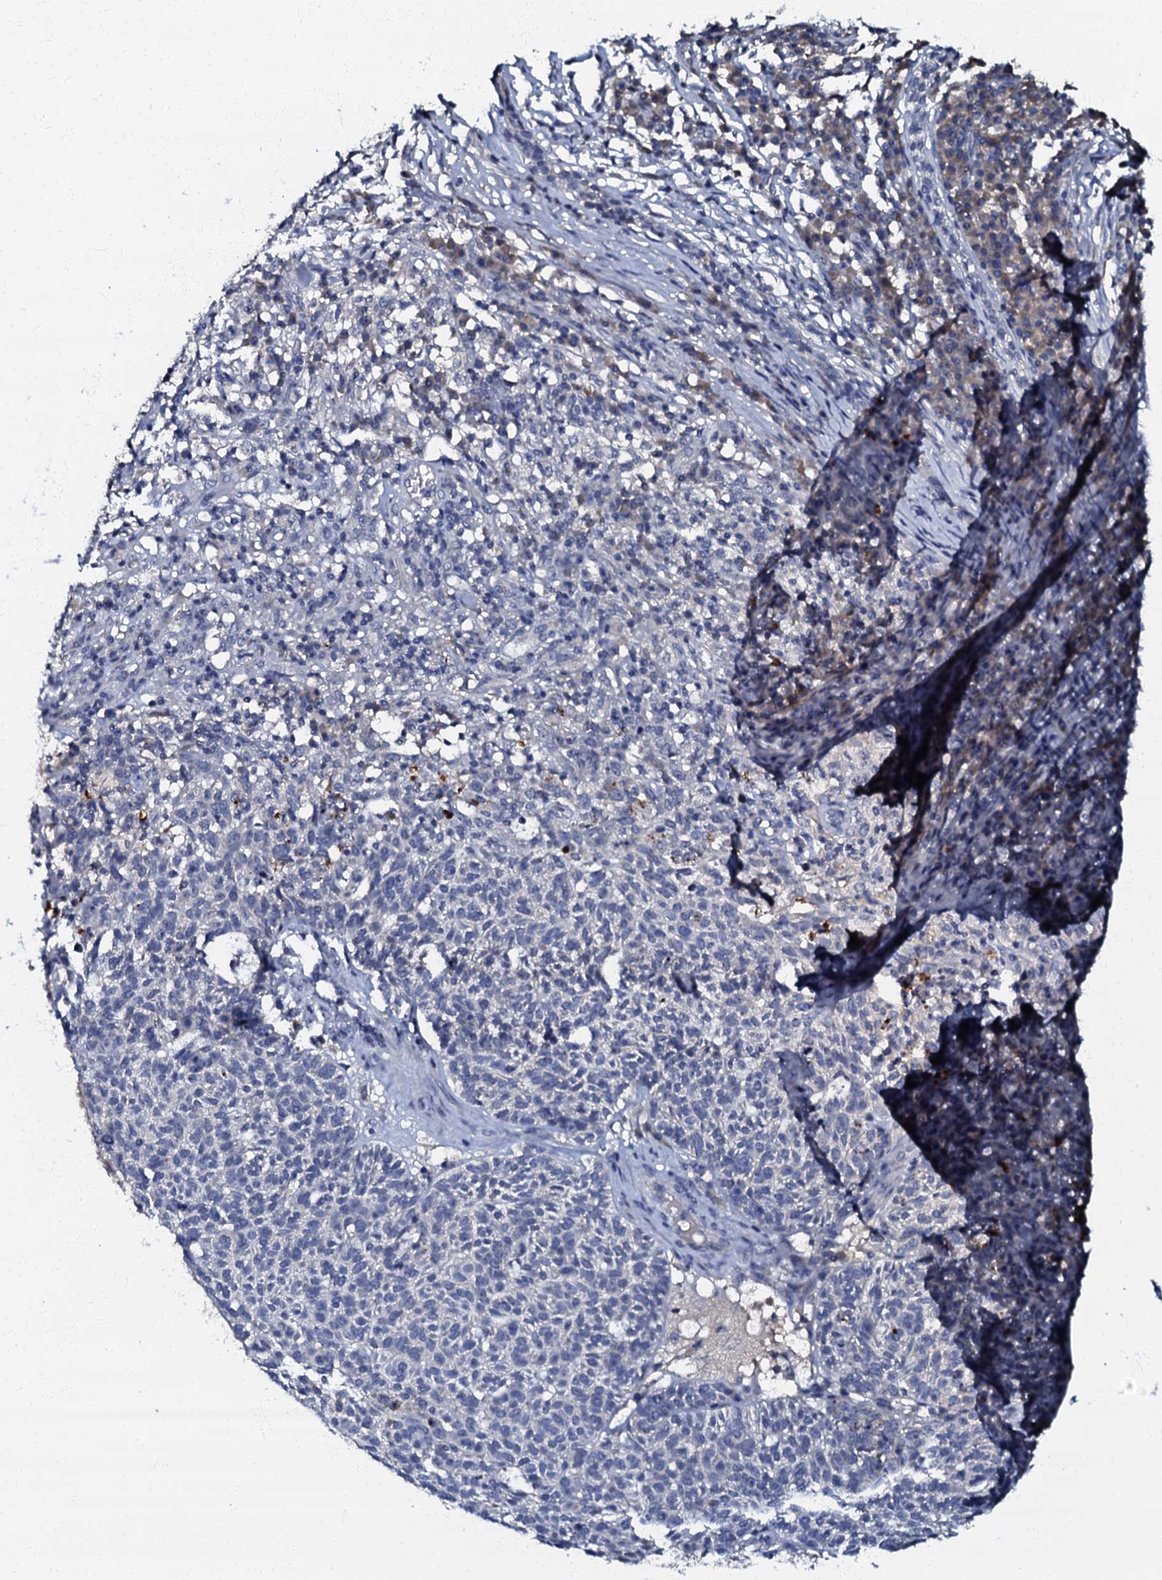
{"staining": {"intensity": "negative", "quantity": "none", "location": "none"}, "tissue": "skin cancer", "cell_type": "Tumor cells", "image_type": "cancer", "snomed": [{"axis": "morphology", "description": "Squamous cell carcinoma, NOS"}, {"axis": "topography", "description": "Skin"}], "caption": "This is an immunohistochemistry photomicrograph of skin cancer (squamous cell carcinoma). There is no expression in tumor cells.", "gene": "OLAH", "patient": {"sex": "female", "age": 90}}